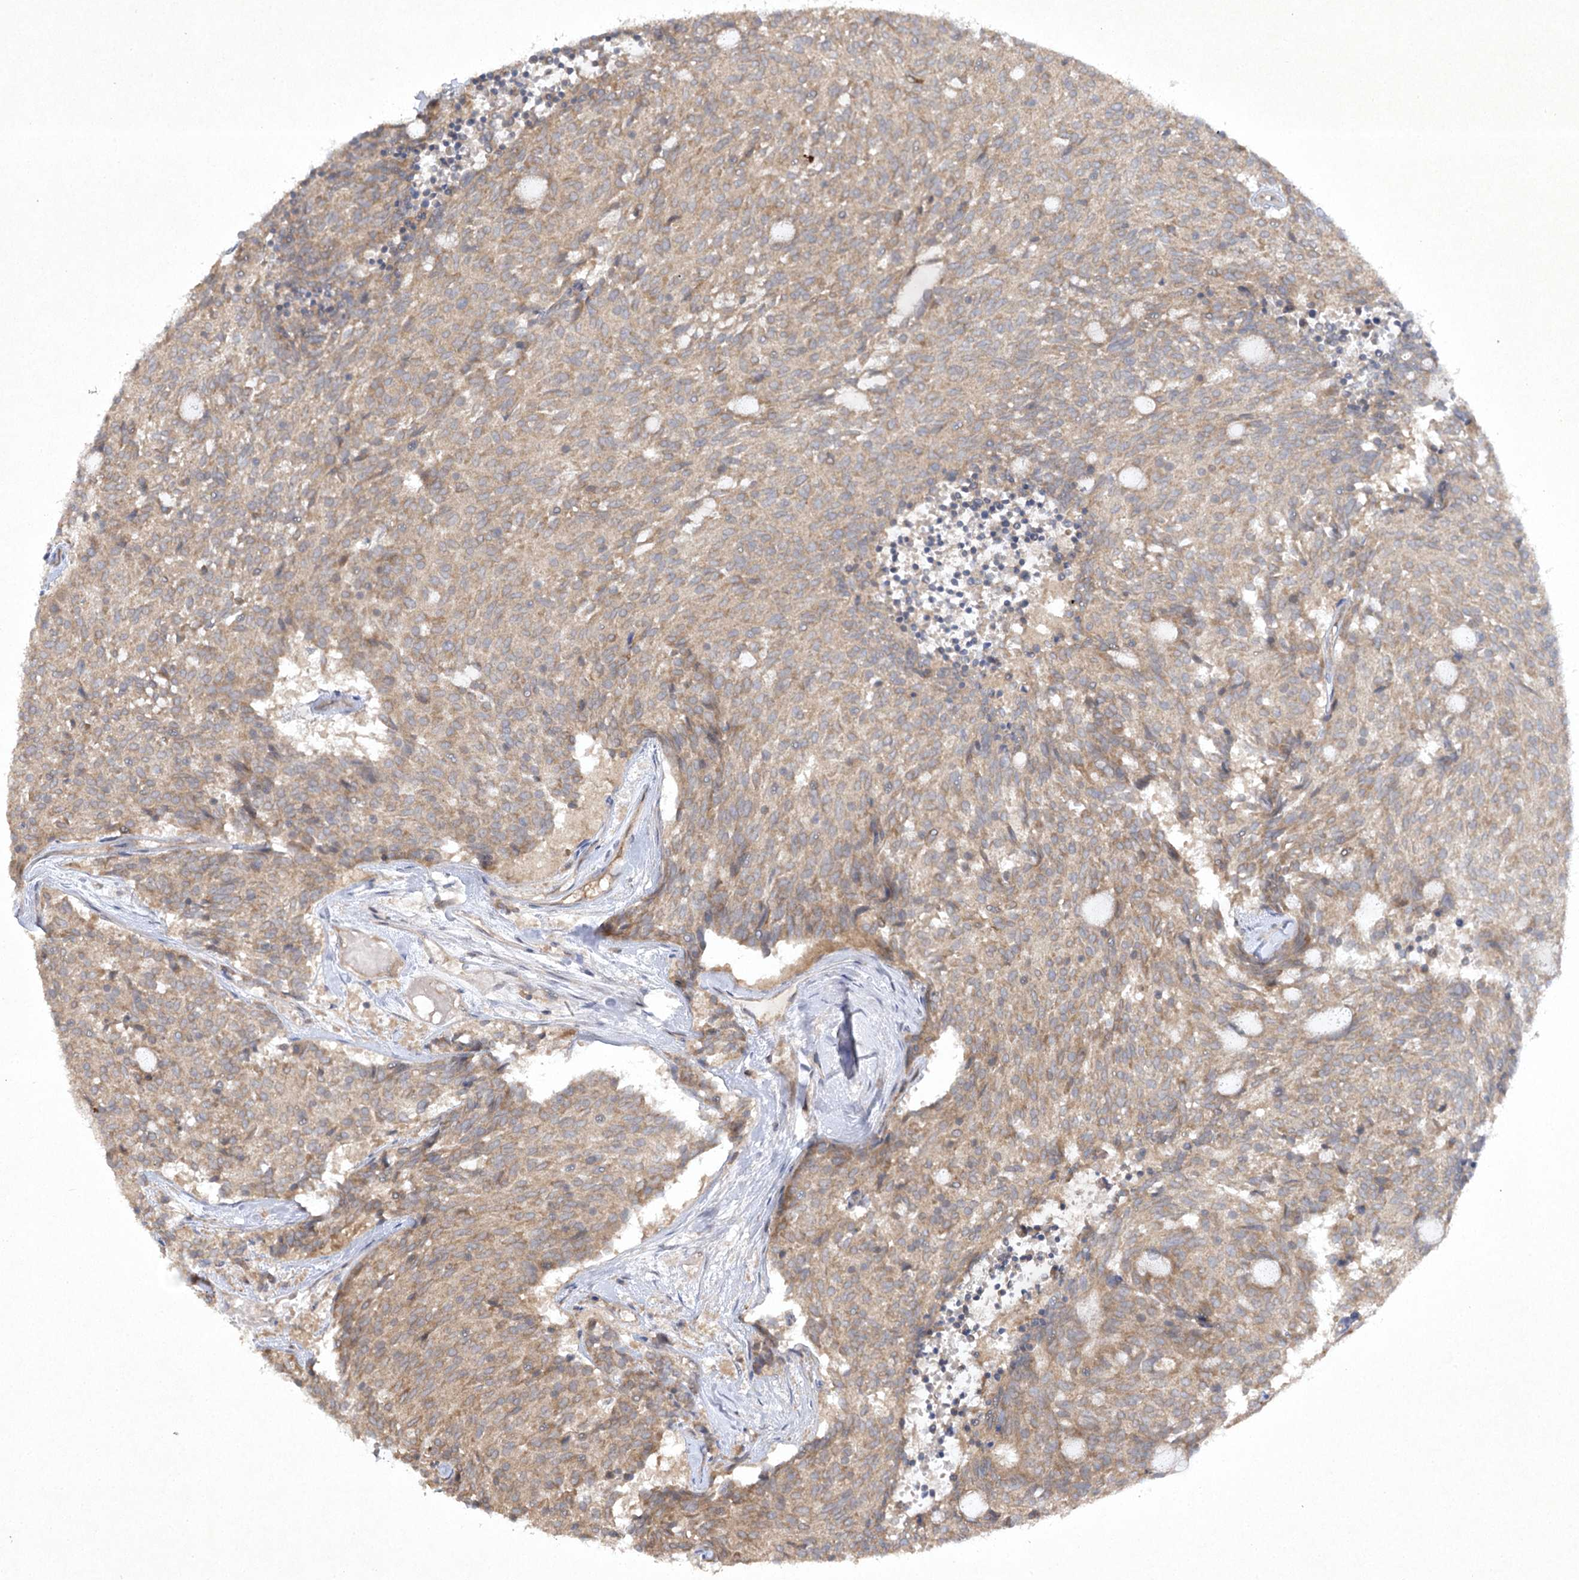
{"staining": {"intensity": "weak", "quantity": ">75%", "location": "cytoplasmic/membranous"}, "tissue": "carcinoid", "cell_type": "Tumor cells", "image_type": "cancer", "snomed": [{"axis": "morphology", "description": "Carcinoid, malignant, NOS"}, {"axis": "topography", "description": "Pancreas"}], "caption": "Immunohistochemistry (DAB) staining of carcinoid (malignant) reveals weak cytoplasmic/membranous protein positivity in approximately >75% of tumor cells. (IHC, brightfield microscopy, high magnification).", "gene": "TRAF3IP1", "patient": {"sex": "female", "age": 54}}